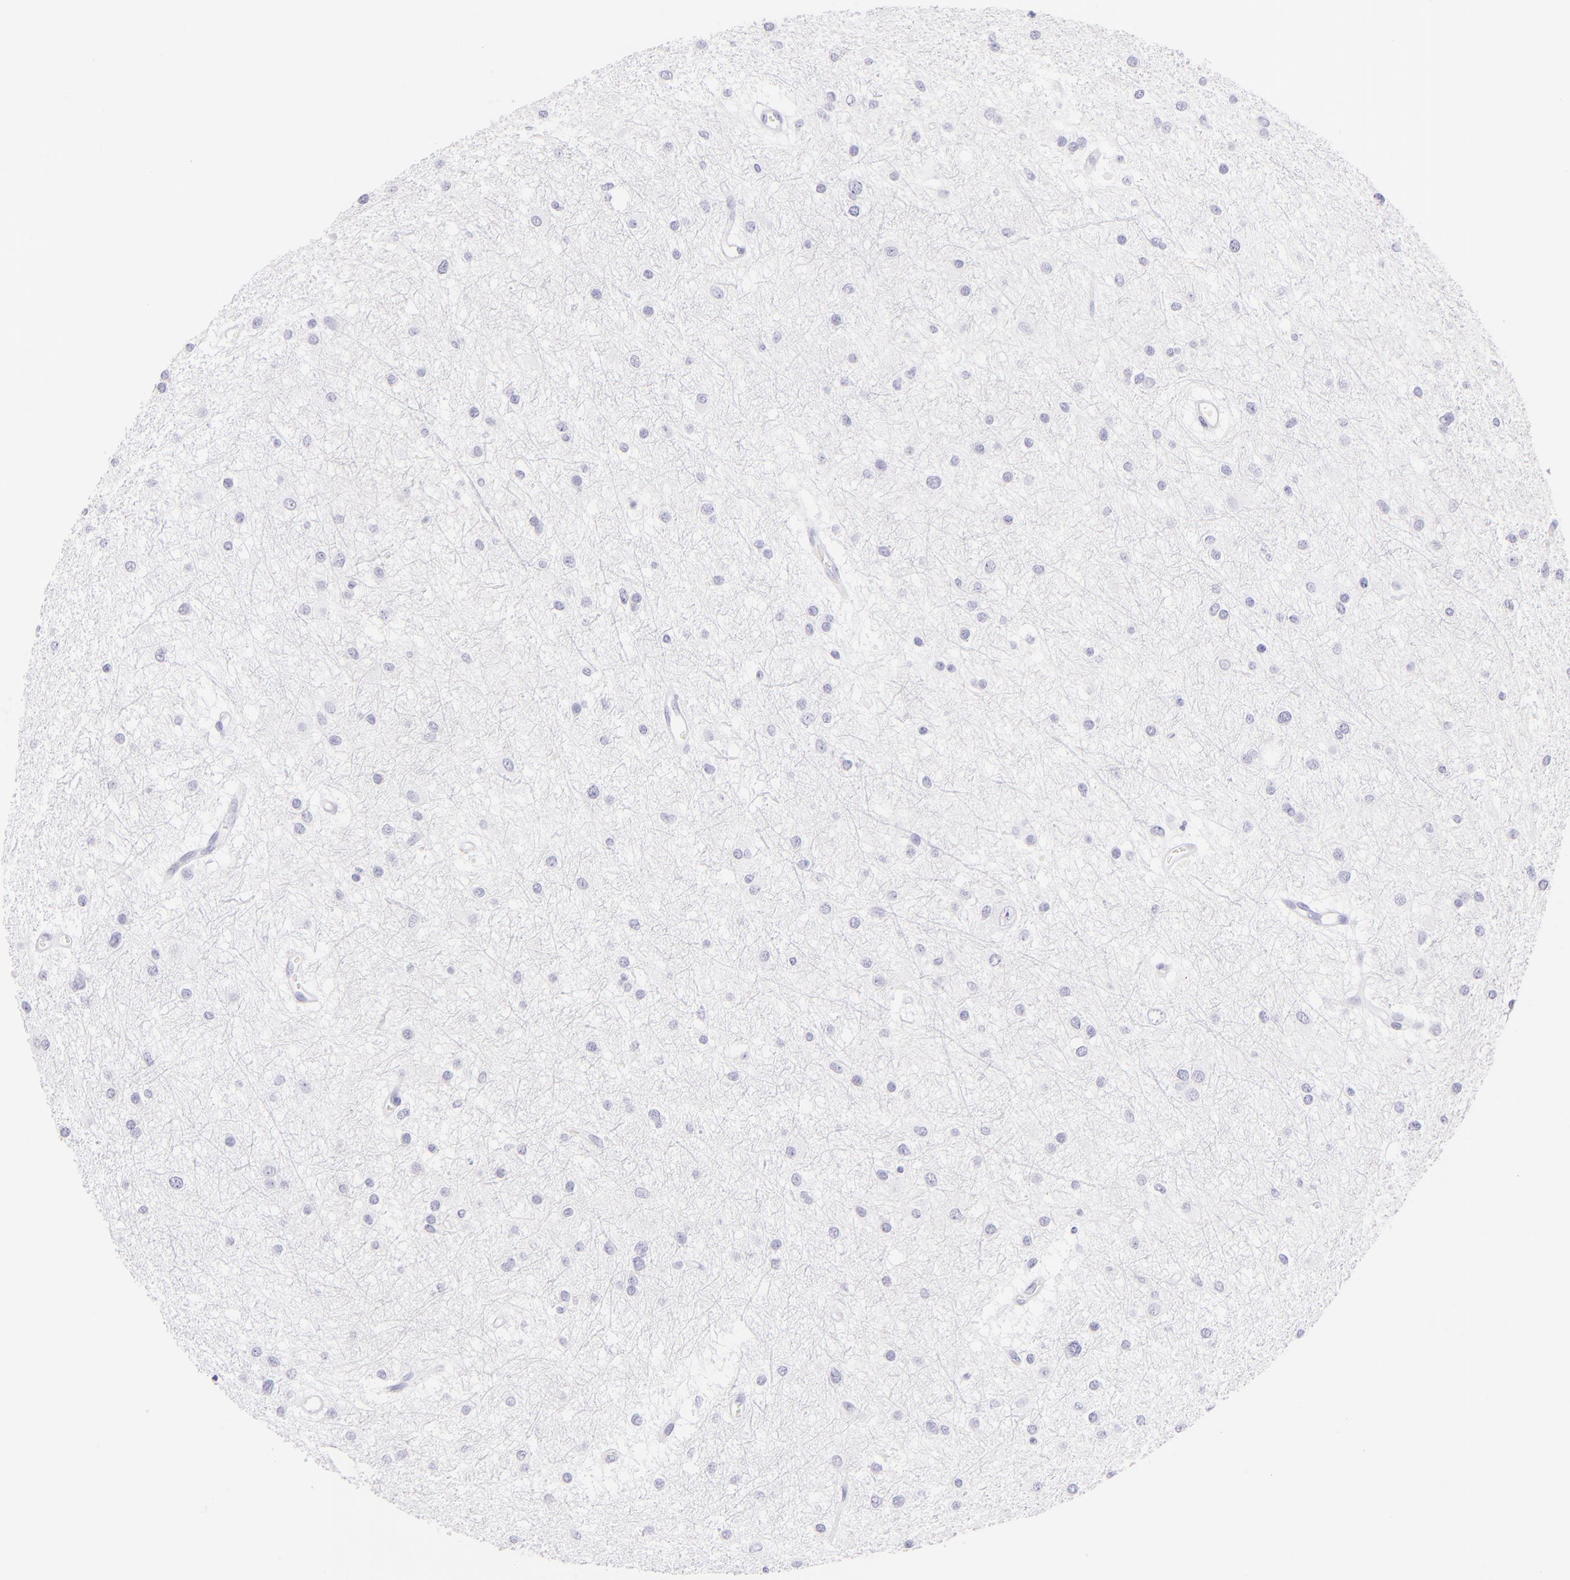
{"staining": {"intensity": "negative", "quantity": "none", "location": "none"}, "tissue": "glioma", "cell_type": "Tumor cells", "image_type": "cancer", "snomed": [{"axis": "morphology", "description": "Glioma, malignant, Low grade"}, {"axis": "topography", "description": "Brain"}], "caption": "Protein analysis of glioma shows no significant positivity in tumor cells.", "gene": "SDC1", "patient": {"sex": "female", "age": 36}}